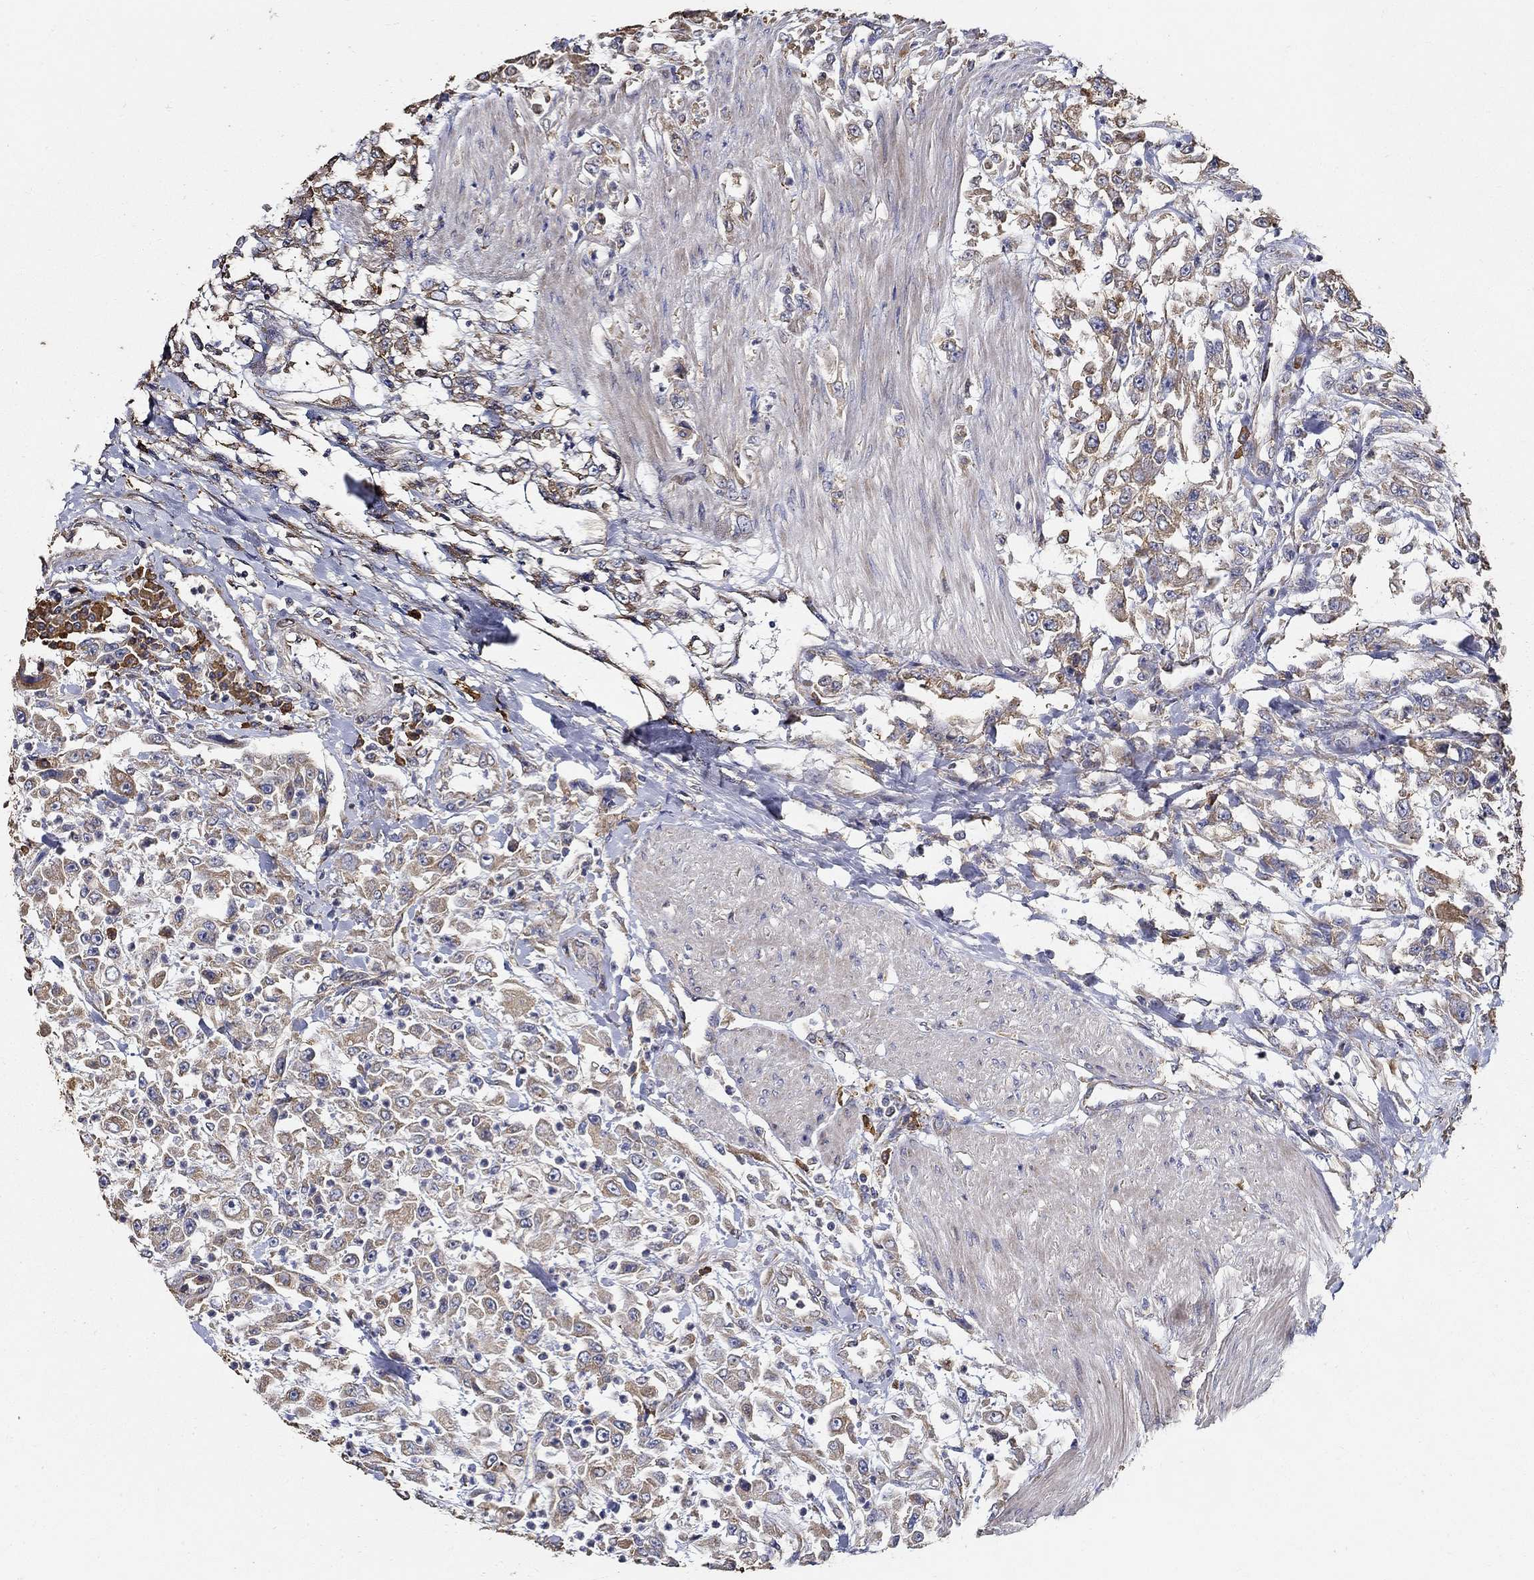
{"staining": {"intensity": "moderate", "quantity": ">75%", "location": "cytoplasmic/membranous"}, "tissue": "urothelial cancer", "cell_type": "Tumor cells", "image_type": "cancer", "snomed": [{"axis": "morphology", "description": "Urothelial carcinoma, High grade"}, {"axis": "topography", "description": "Urinary bladder"}], "caption": "Brown immunohistochemical staining in human urothelial carcinoma (high-grade) shows moderate cytoplasmic/membranous positivity in about >75% of tumor cells.", "gene": "EMILIN3", "patient": {"sex": "male", "age": 46}}